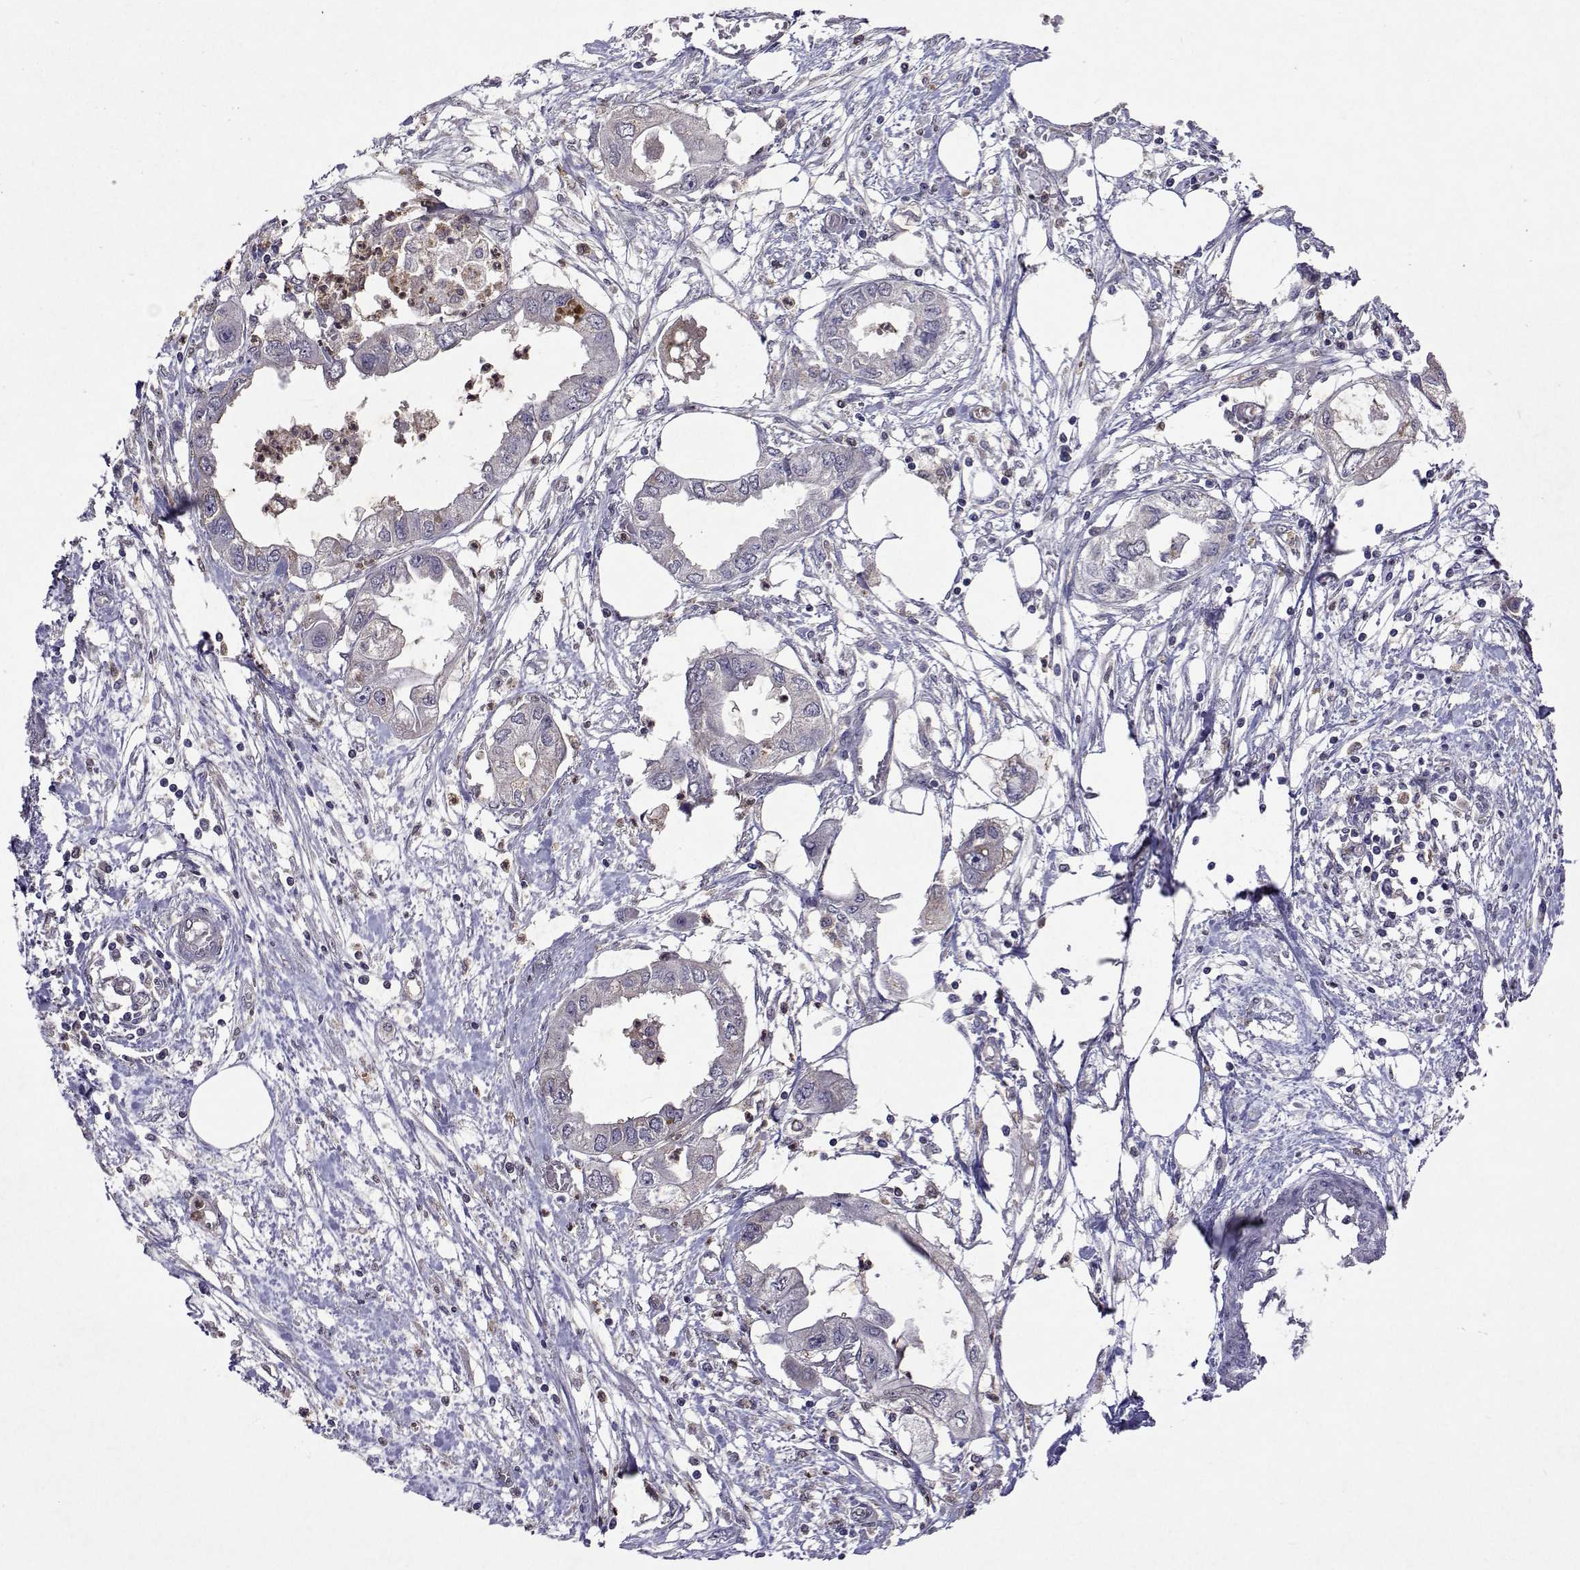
{"staining": {"intensity": "negative", "quantity": "none", "location": "none"}, "tissue": "endometrial cancer", "cell_type": "Tumor cells", "image_type": "cancer", "snomed": [{"axis": "morphology", "description": "Adenocarcinoma, NOS"}, {"axis": "morphology", "description": "Adenocarcinoma, metastatic, NOS"}, {"axis": "topography", "description": "Adipose tissue"}, {"axis": "topography", "description": "Endometrium"}], "caption": "High power microscopy micrograph of an immunohistochemistry (IHC) photomicrograph of endometrial adenocarcinoma, revealing no significant expression in tumor cells. The staining was performed using DAB to visualize the protein expression in brown, while the nuclei were stained in blue with hematoxylin (Magnification: 20x).", "gene": "APAF1", "patient": {"sex": "female", "age": 67}}